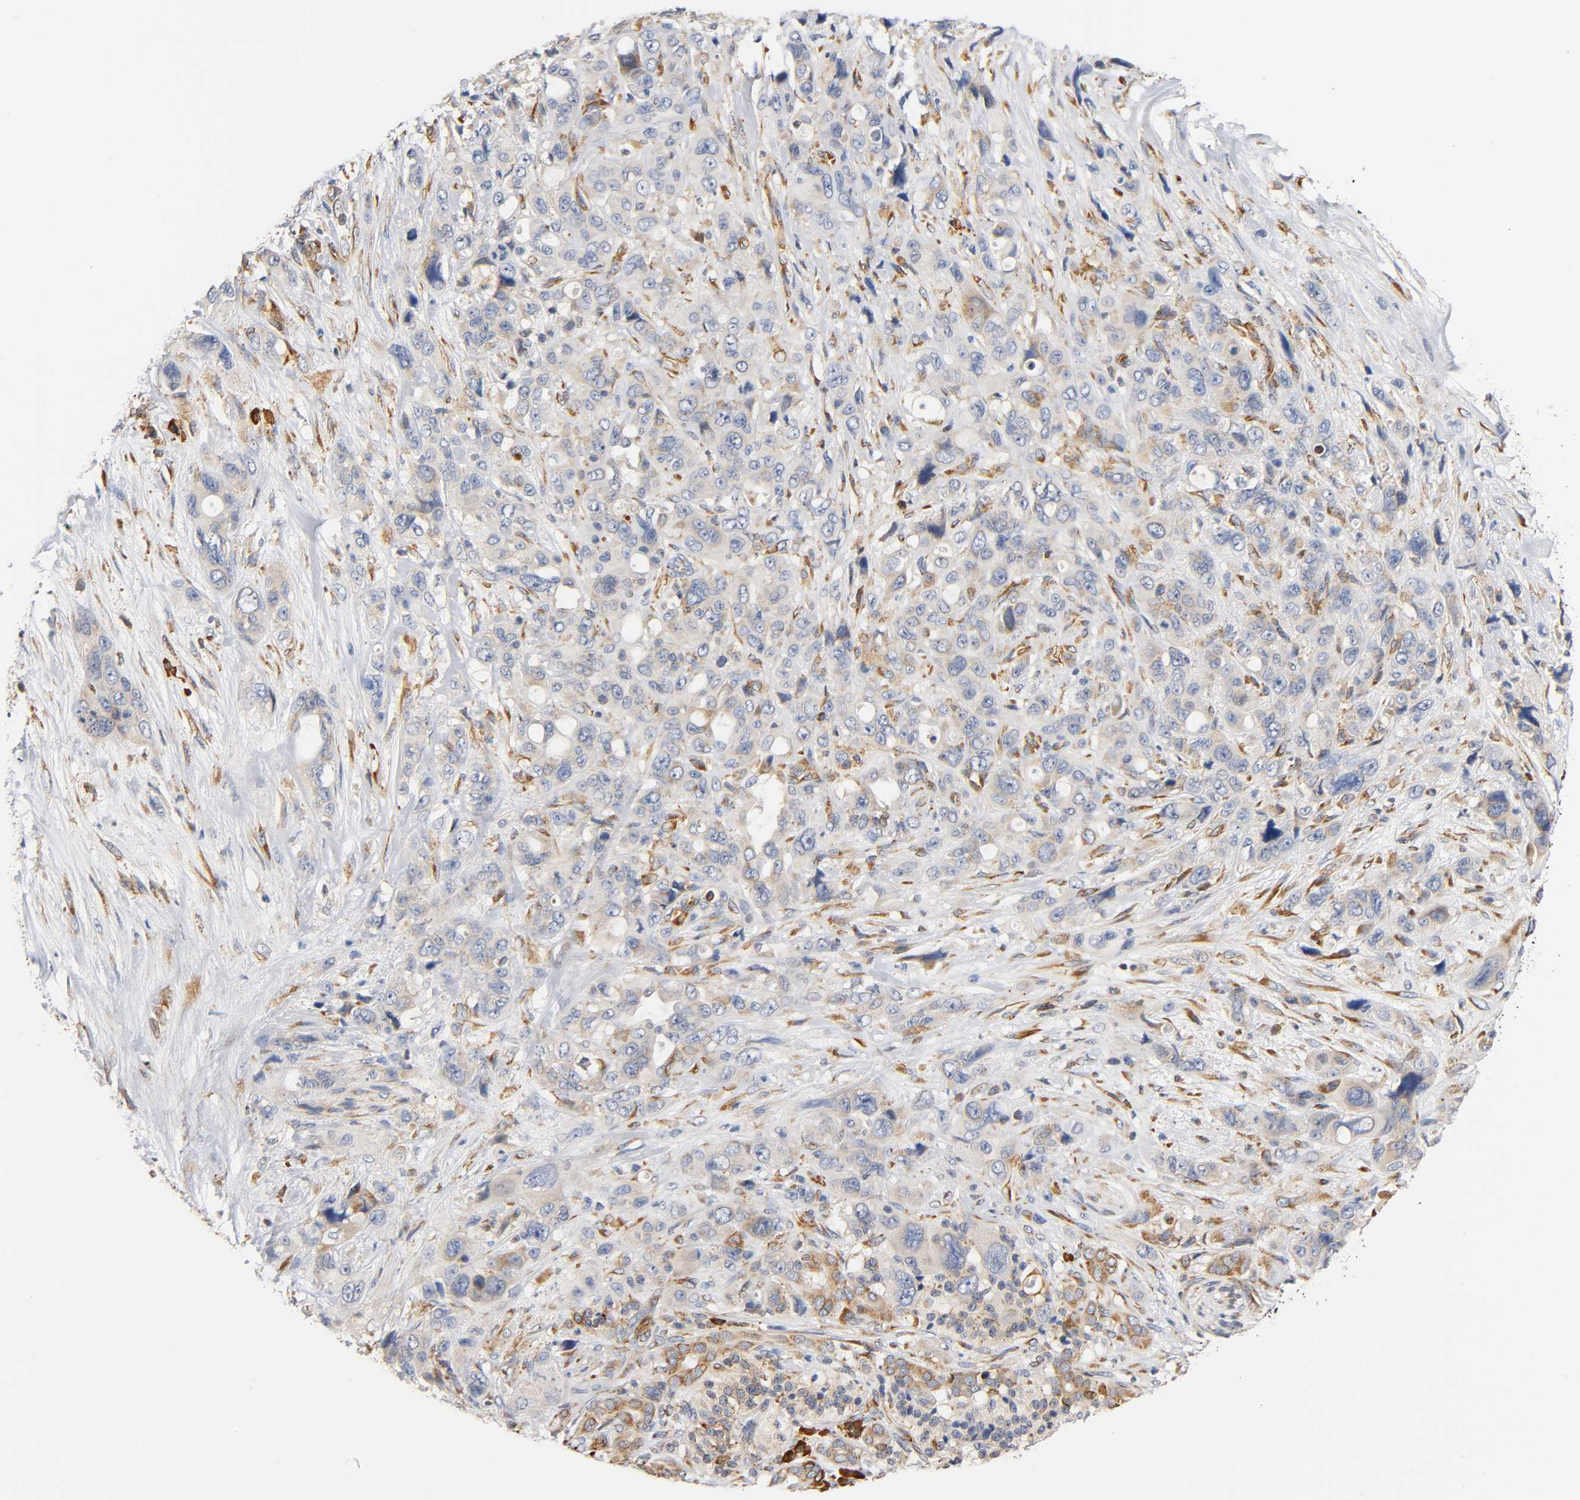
{"staining": {"intensity": "moderate", "quantity": "25%-75%", "location": "cytoplasmic/membranous"}, "tissue": "pancreatic cancer", "cell_type": "Tumor cells", "image_type": "cancer", "snomed": [{"axis": "morphology", "description": "Adenocarcinoma, NOS"}, {"axis": "topography", "description": "Pancreas"}], "caption": "Protein analysis of adenocarcinoma (pancreatic) tissue displays moderate cytoplasmic/membranous positivity in about 25%-75% of tumor cells.", "gene": "UCKL1", "patient": {"sex": "male", "age": 46}}